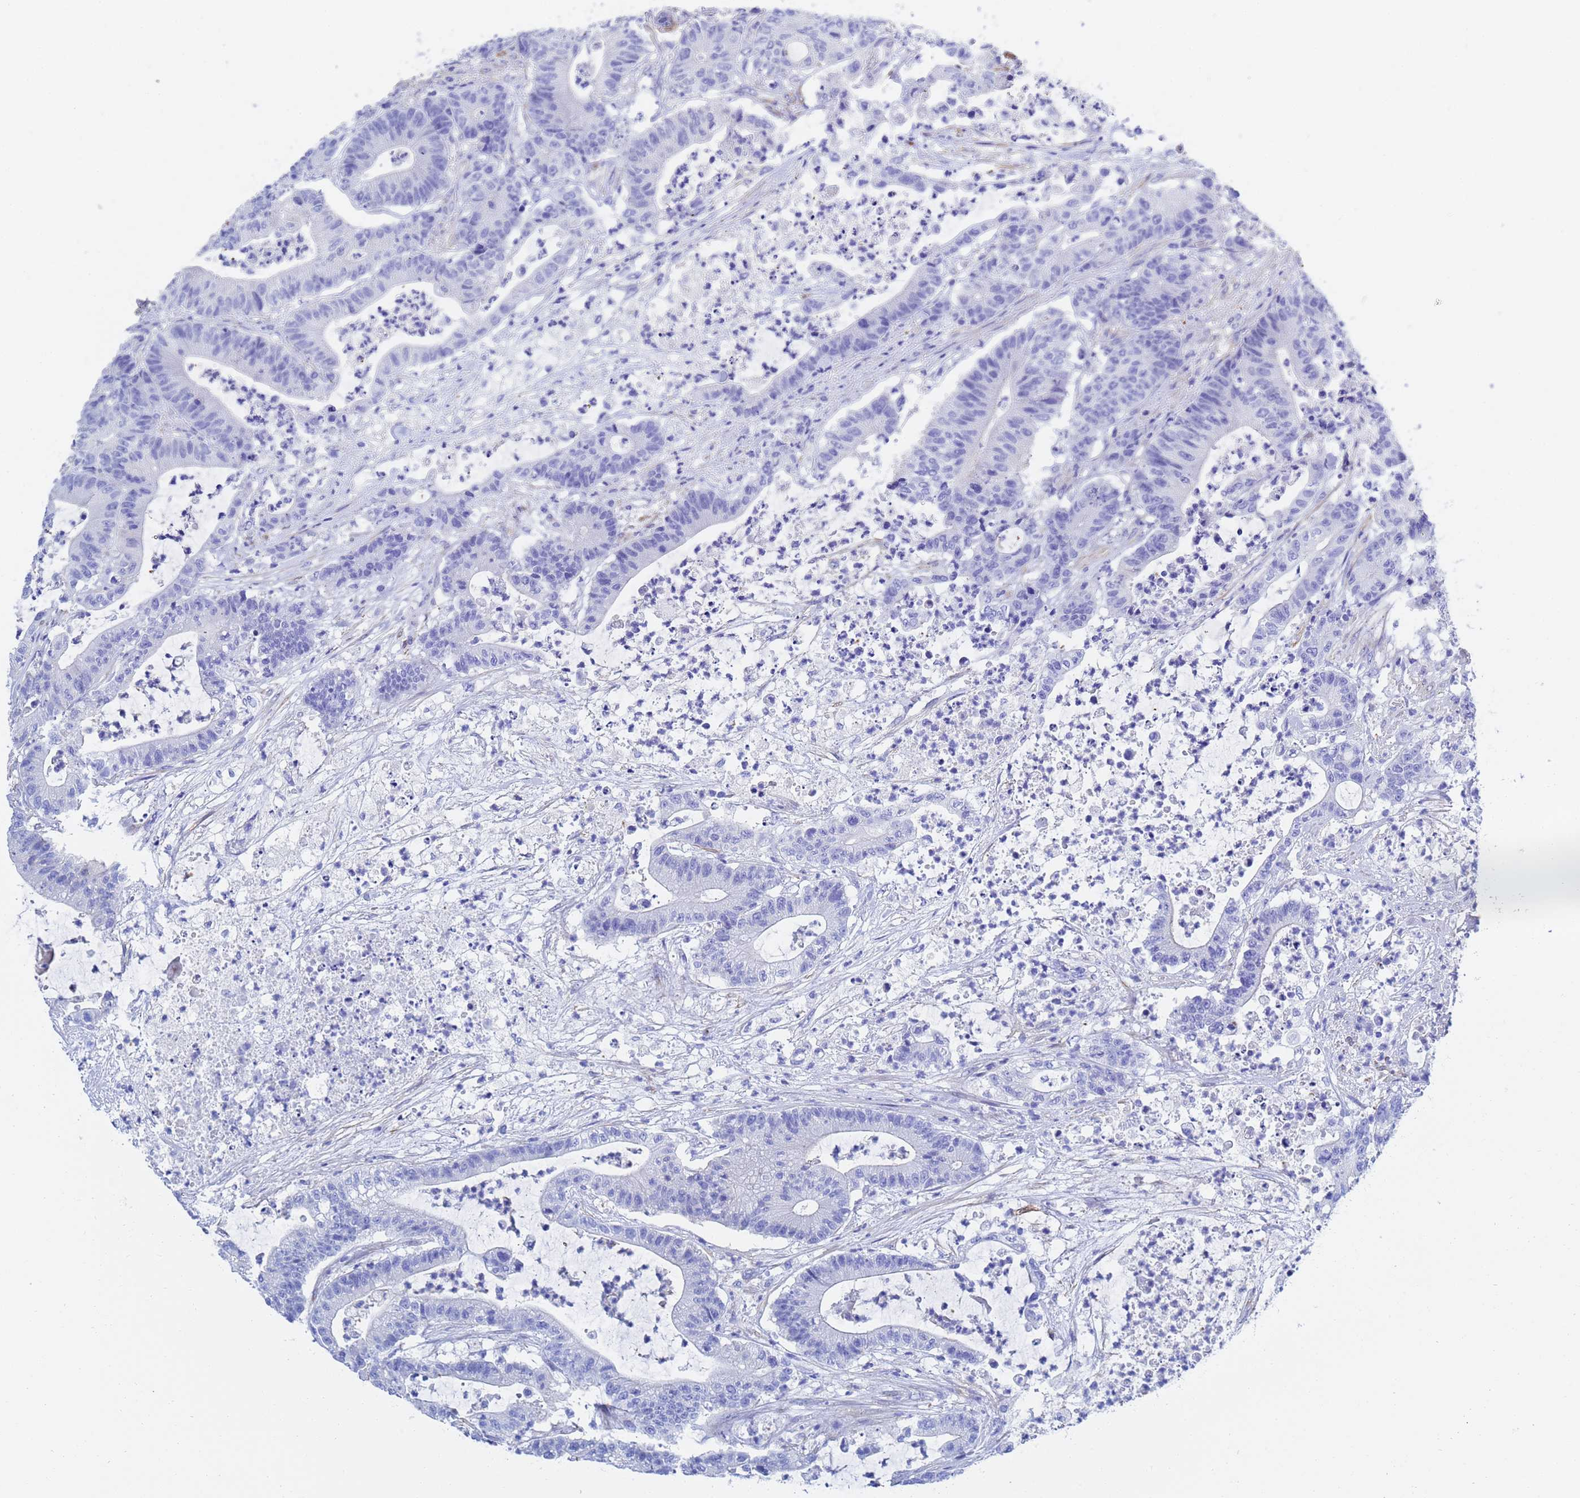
{"staining": {"intensity": "negative", "quantity": "none", "location": "none"}, "tissue": "colorectal cancer", "cell_type": "Tumor cells", "image_type": "cancer", "snomed": [{"axis": "morphology", "description": "Adenocarcinoma, NOS"}, {"axis": "topography", "description": "Colon"}], "caption": "IHC histopathology image of human adenocarcinoma (colorectal) stained for a protein (brown), which displays no positivity in tumor cells.", "gene": "CST4", "patient": {"sex": "female", "age": 84}}